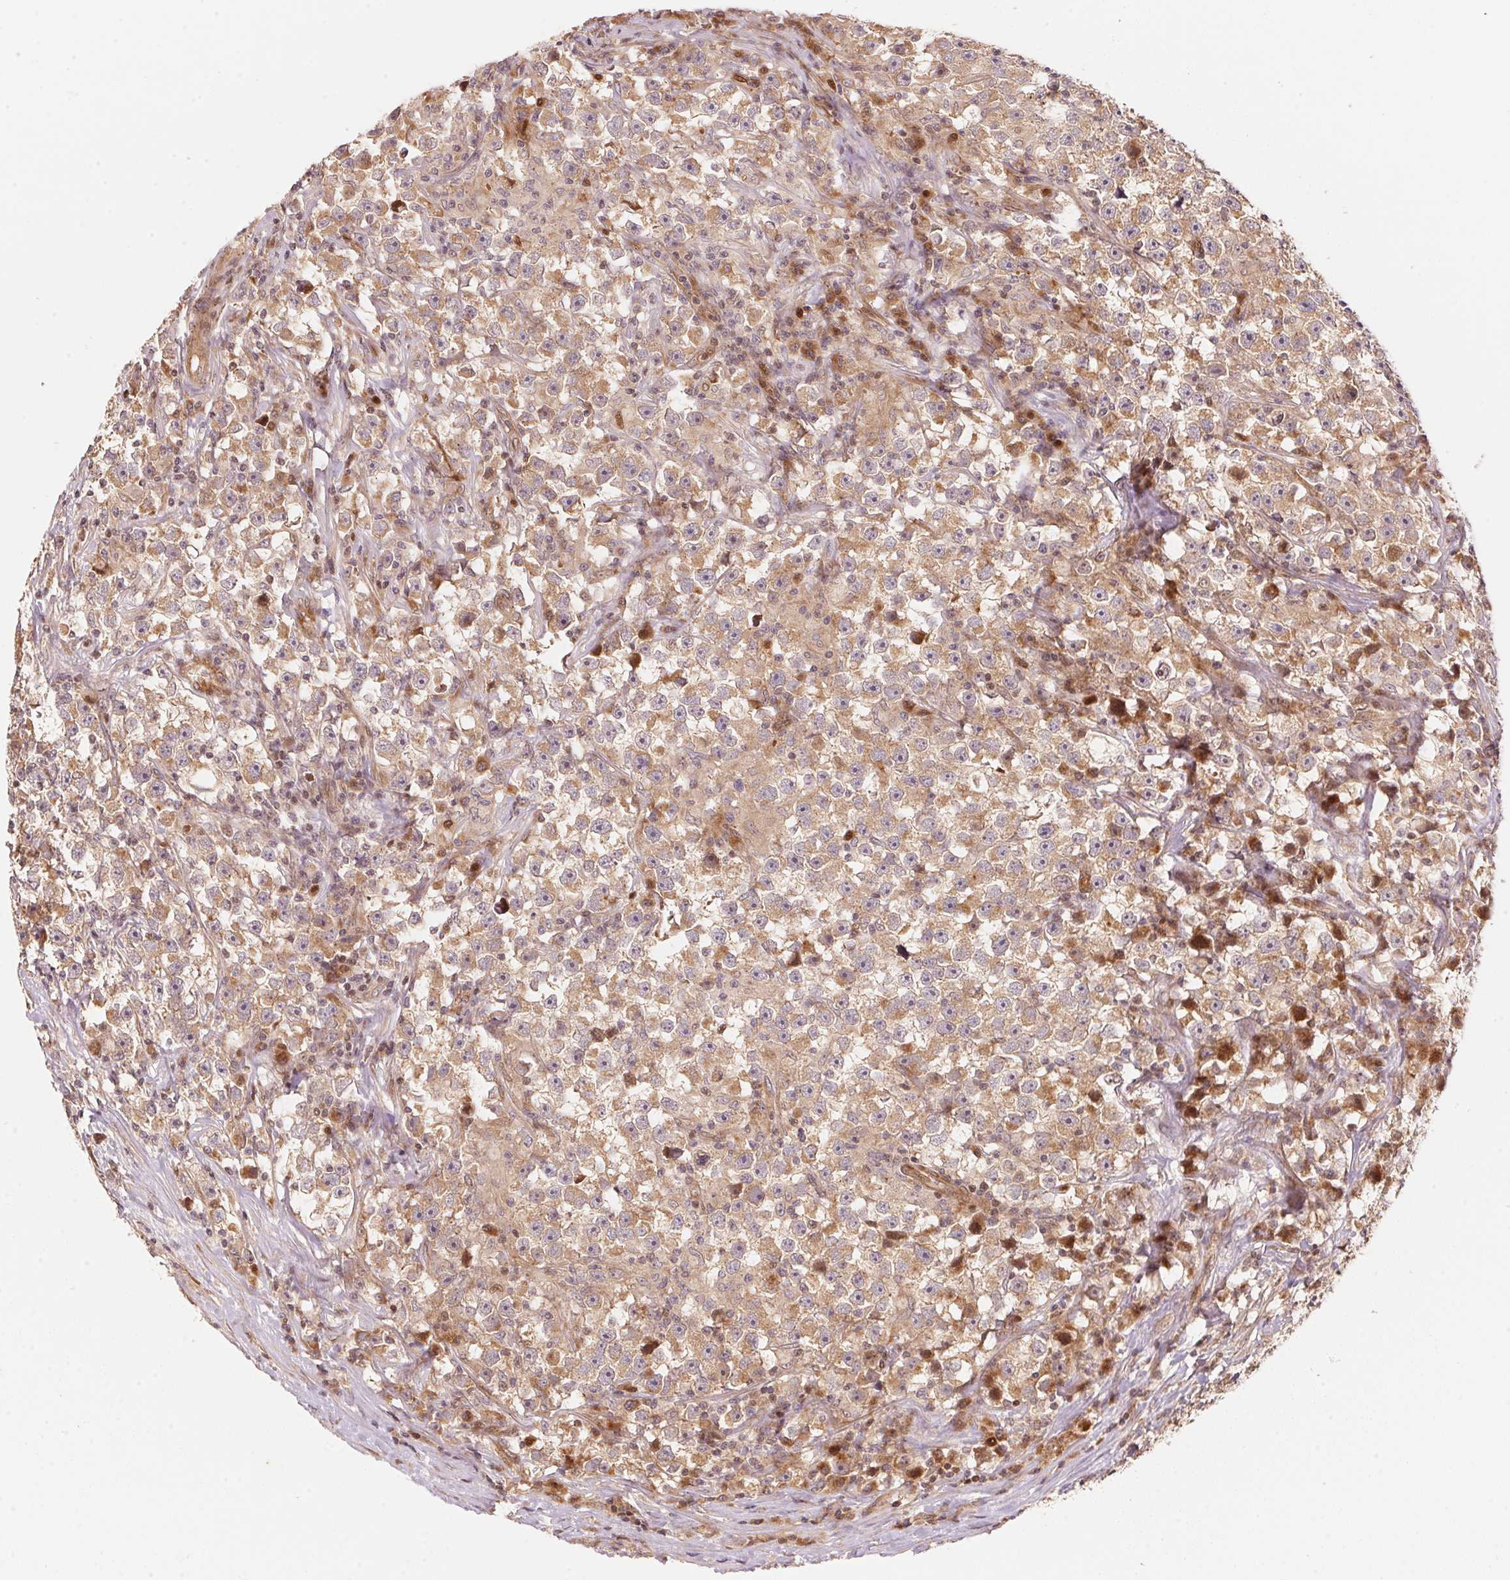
{"staining": {"intensity": "moderate", "quantity": ">75%", "location": "cytoplasmic/membranous"}, "tissue": "testis cancer", "cell_type": "Tumor cells", "image_type": "cancer", "snomed": [{"axis": "morphology", "description": "Seminoma, NOS"}, {"axis": "topography", "description": "Testis"}], "caption": "Testis seminoma tissue shows moderate cytoplasmic/membranous positivity in about >75% of tumor cells The protein is shown in brown color, while the nuclei are stained blue.", "gene": "TNIP2", "patient": {"sex": "male", "age": 33}}